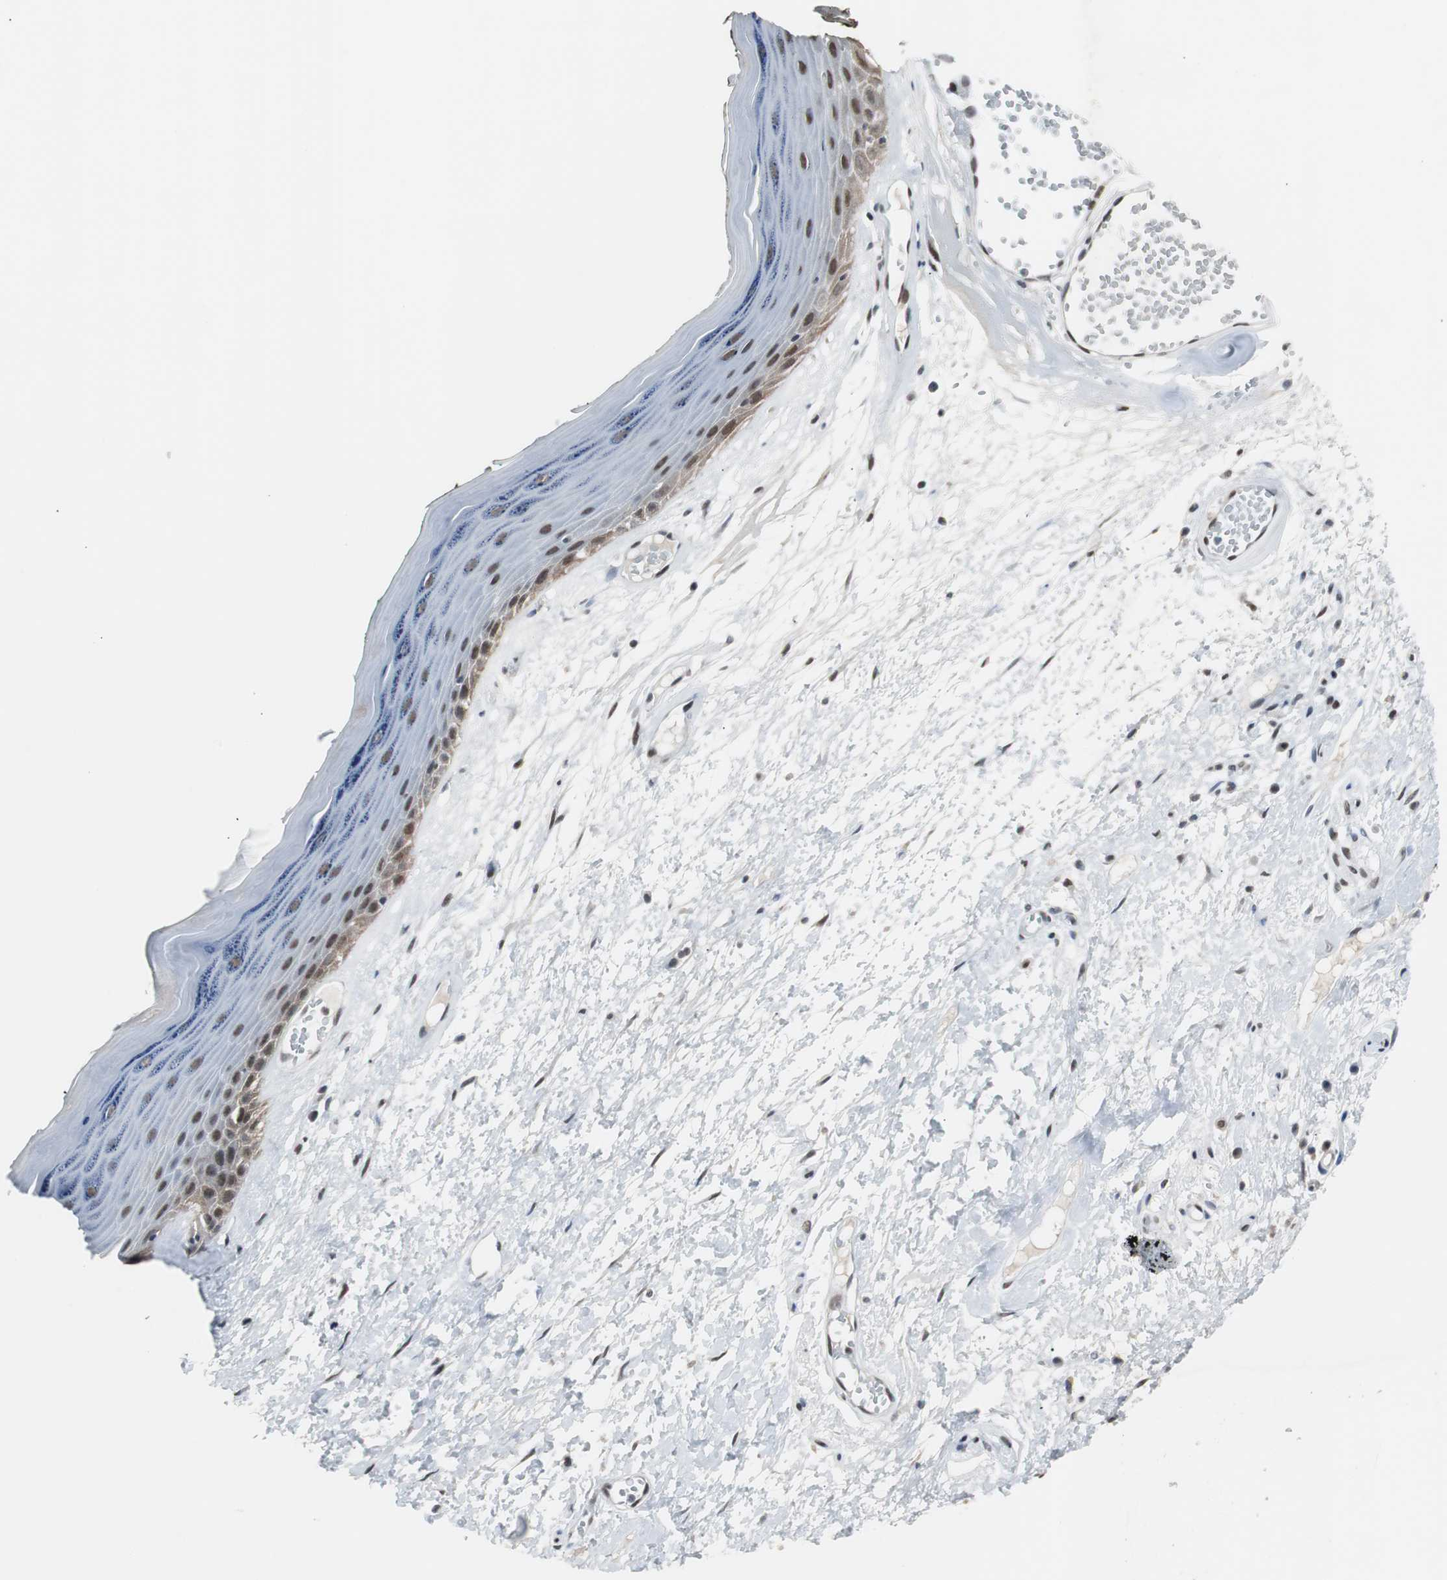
{"staining": {"intensity": "moderate", "quantity": ">75%", "location": "cytoplasmic/membranous,nuclear"}, "tissue": "skin", "cell_type": "Epidermal cells", "image_type": "normal", "snomed": [{"axis": "morphology", "description": "Normal tissue, NOS"}, {"axis": "morphology", "description": "Inflammation, NOS"}, {"axis": "topography", "description": "Vulva"}], "caption": "Protein staining of normal skin displays moderate cytoplasmic/membranous,nuclear staining in approximately >75% of epidermal cells. Nuclei are stained in blue.", "gene": "TAF7", "patient": {"sex": "female", "age": 84}}